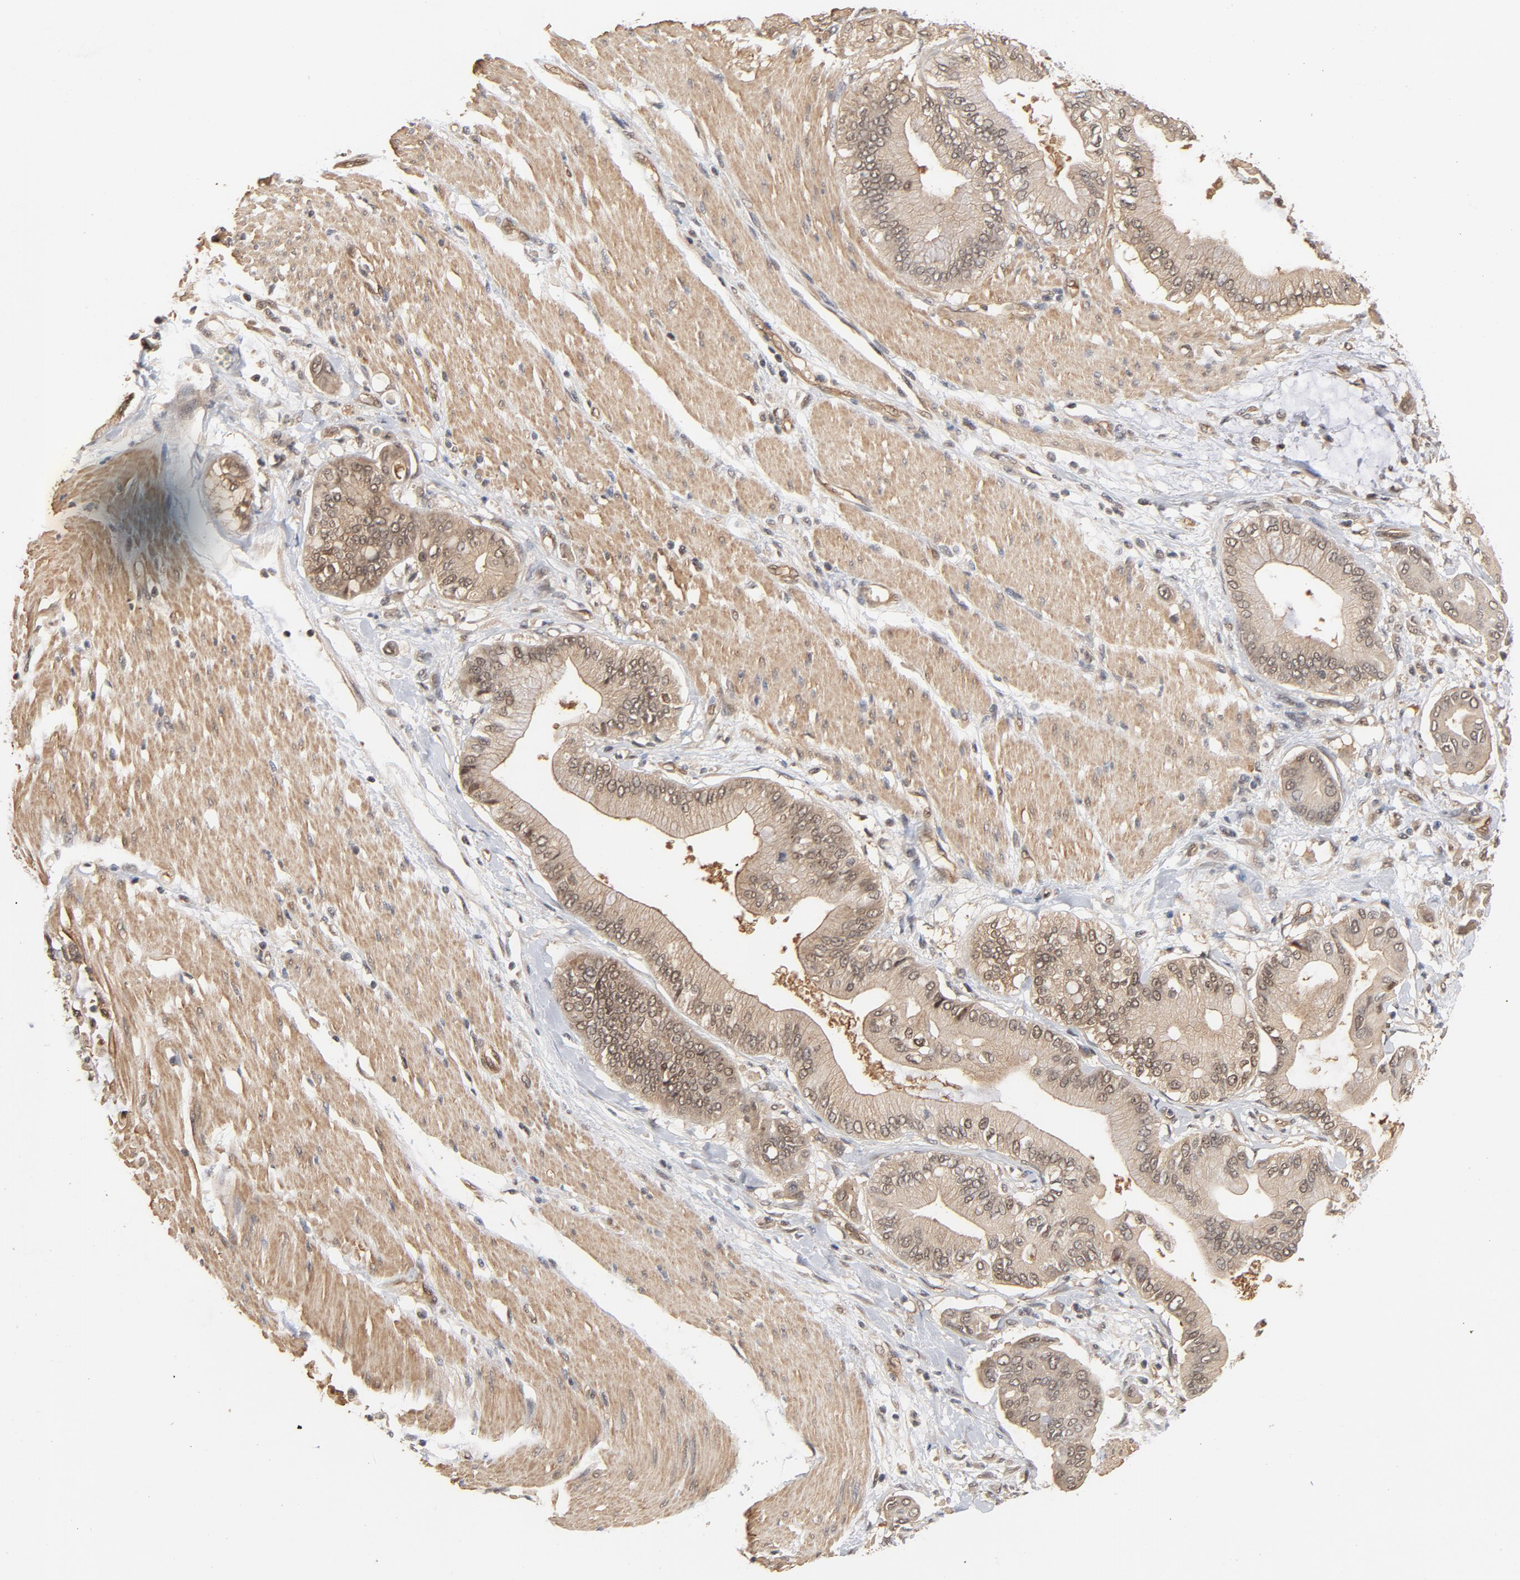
{"staining": {"intensity": "moderate", "quantity": ">75%", "location": "cytoplasmic/membranous"}, "tissue": "pancreatic cancer", "cell_type": "Tumor cells", "image_type": "cancer", "snomed": [{"axis": "morphology", "description": "Adenocarcinoma, NOS"}, {"axis": "morphology", "description": "Adenocarcinoma, metastatic, NOS"}, {"axis": "topography", "description": "Lymph node"}, {"axis": "topography", "description": "Pancreas"}, {"axis": "topography", "description": "Duodenum"}], "caption": "DAB immunohistochemical staining of pancreatic metastatic adenocarcinoma demonstrates moderate cytoplasmic/membranous protein staining in approximately >75% of tumor cells.", "gene": "CDC37", "patient": {"sex": "female", "age": 64}}